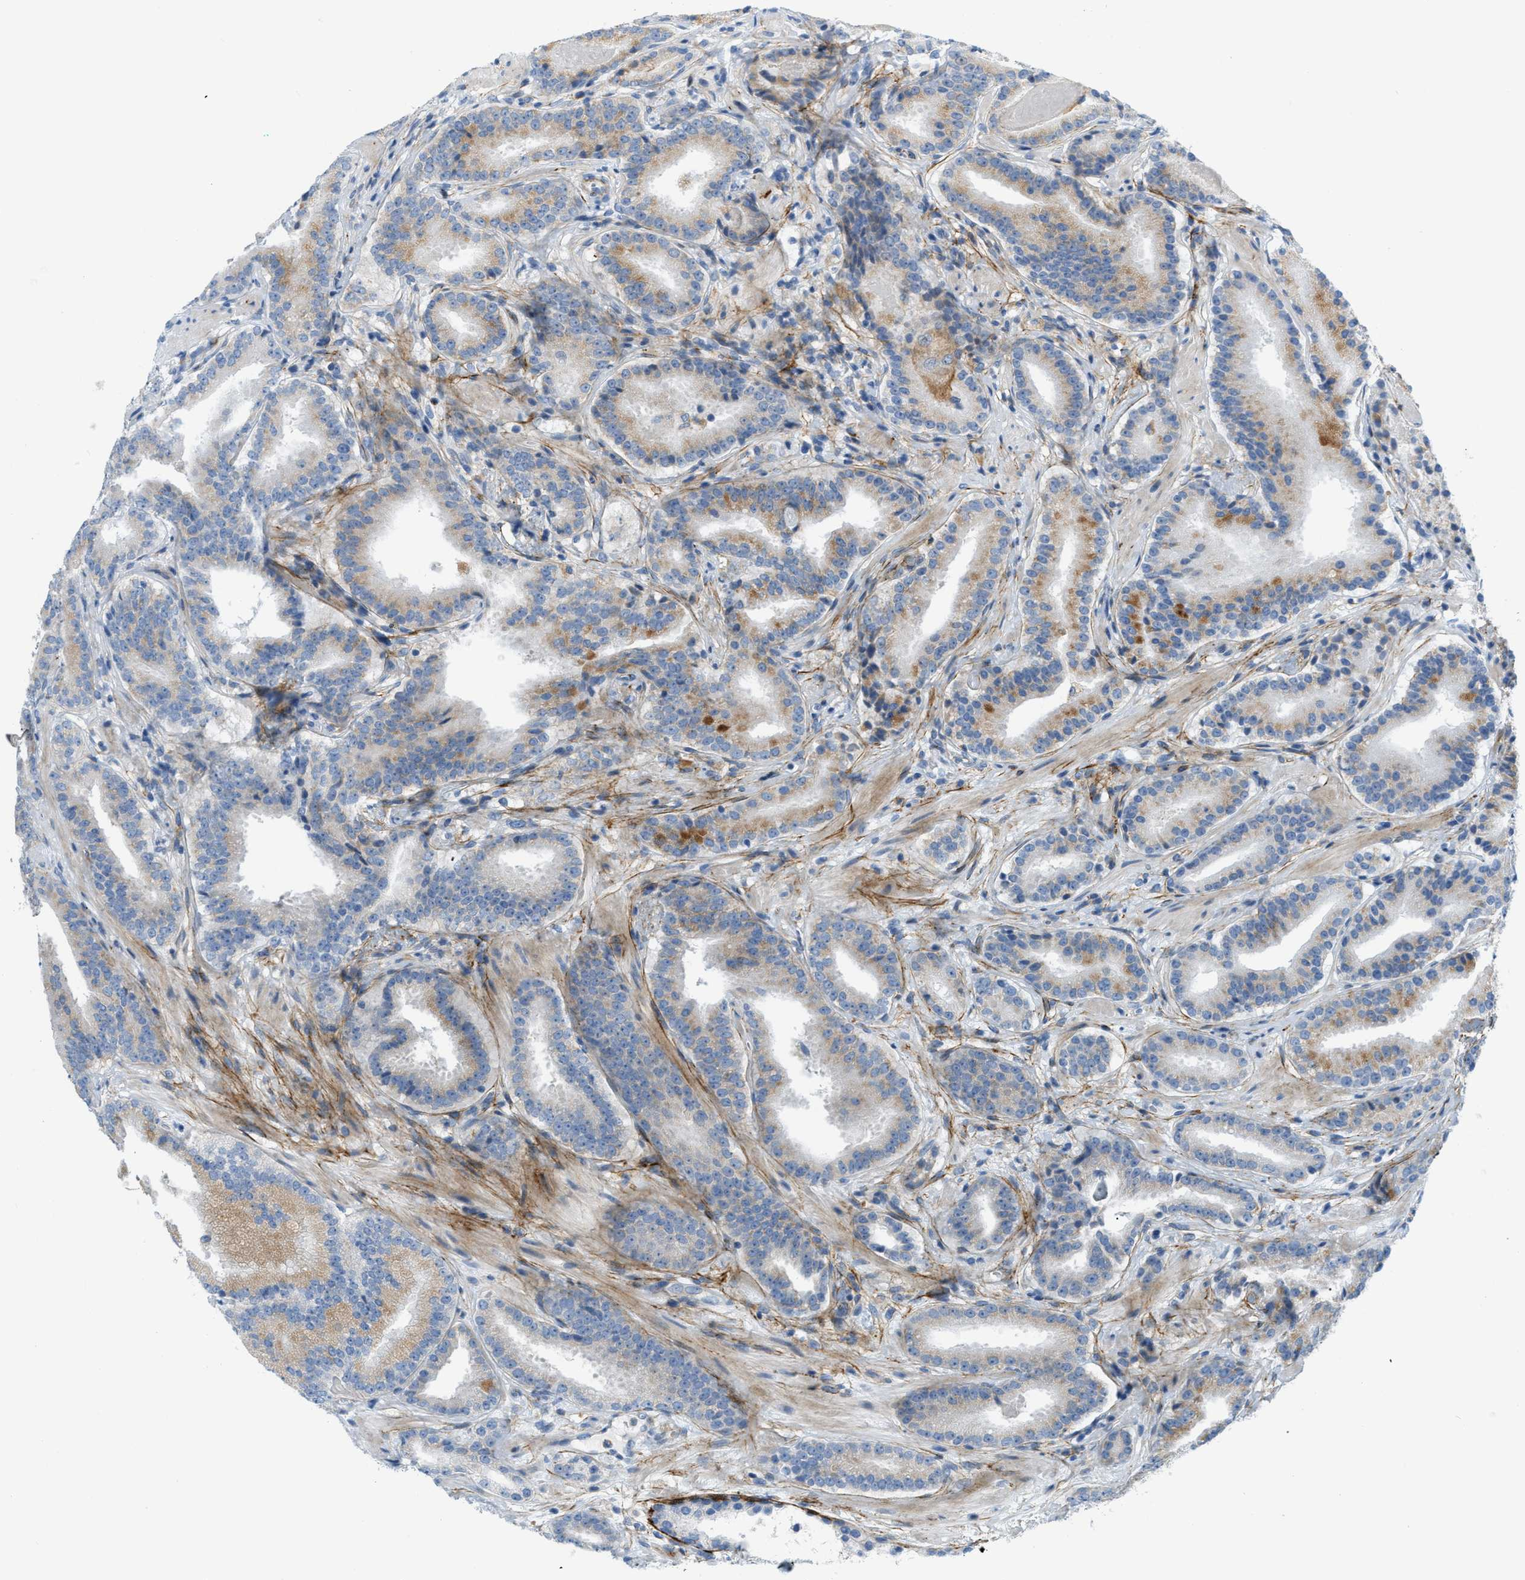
{"staining": {"intensity": "moderate", "quantity": "<25%", "location": "cytoplasmic/membranous"}, "tissue": "prostate cancer", "cell_type": "Tumor cells", "image_type": "cancer", "snomed": [{"axis": "morphology", "description": "Adenocarcinoma, Low grade"}, {"axis": "topography", "description": "Prostate"}], "caption": "Prostate adenocarcinoma (low-grade) stained with immunohistochemistry (IHC) shows moderate cytoplasmic/membranous positivity in approximately <25% of tumor cells.", "gene": "LMBRD1", "patient": {"sex": "male", "age": 51}}